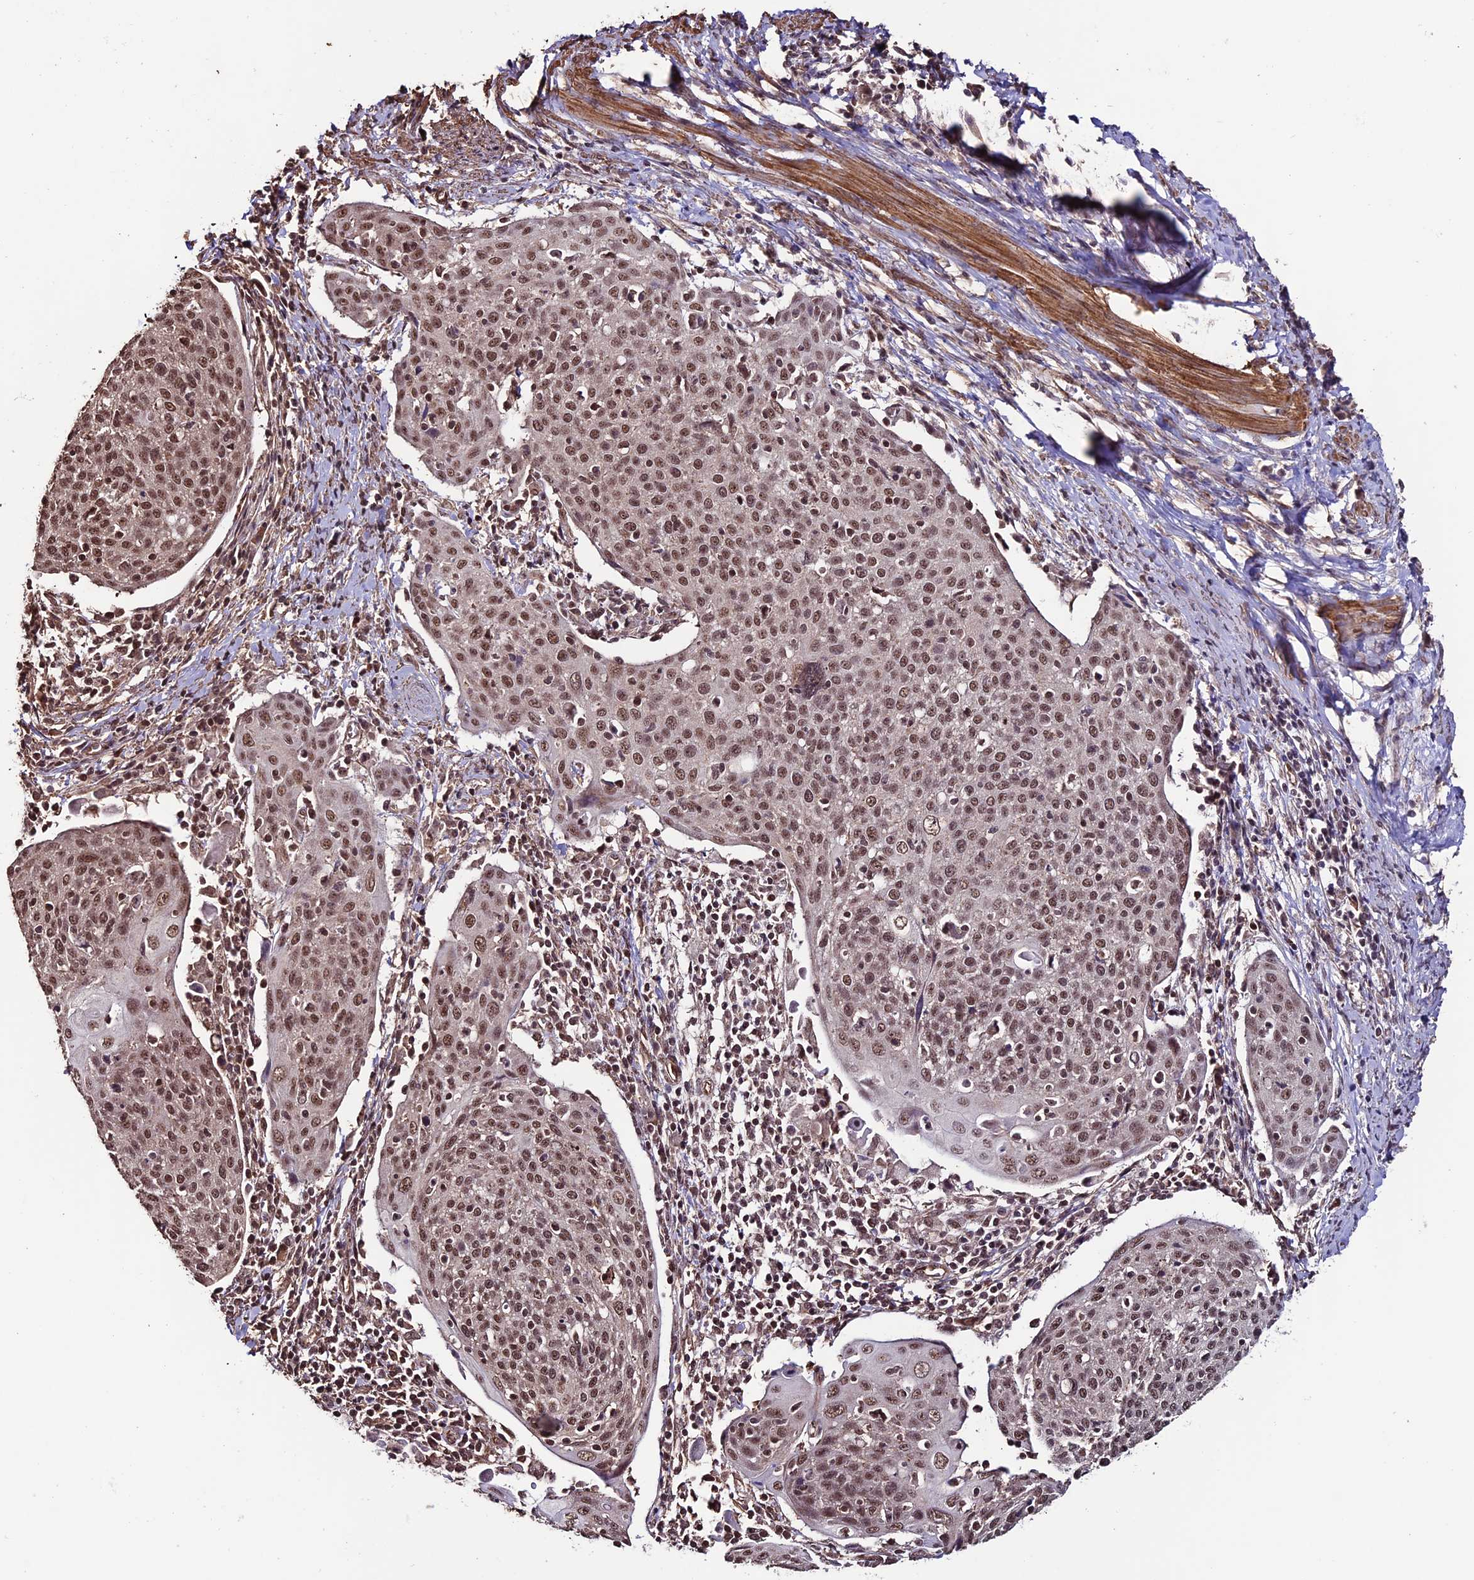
{"staining": {"intensity": "moderate", "quantity": ">75%", "location": "nuclear"}, "tissue": "cervical cancer", "cell_type": "Tumor cells", "image_type": "cancer", "snomed": [{"axis": "morphology", "description": "Squamous cell carcinoma, NOS"}, {"axis": "topography", "description": "Cervix"}], "caption": "This is an image of immunohistochemistry staining of squamous cell carcinoma (cervical), which shows moderate positivity in the nuclear of tumor cells.", "gene": "CABIN1", "patient": {"sex": "female", "age": 67}}